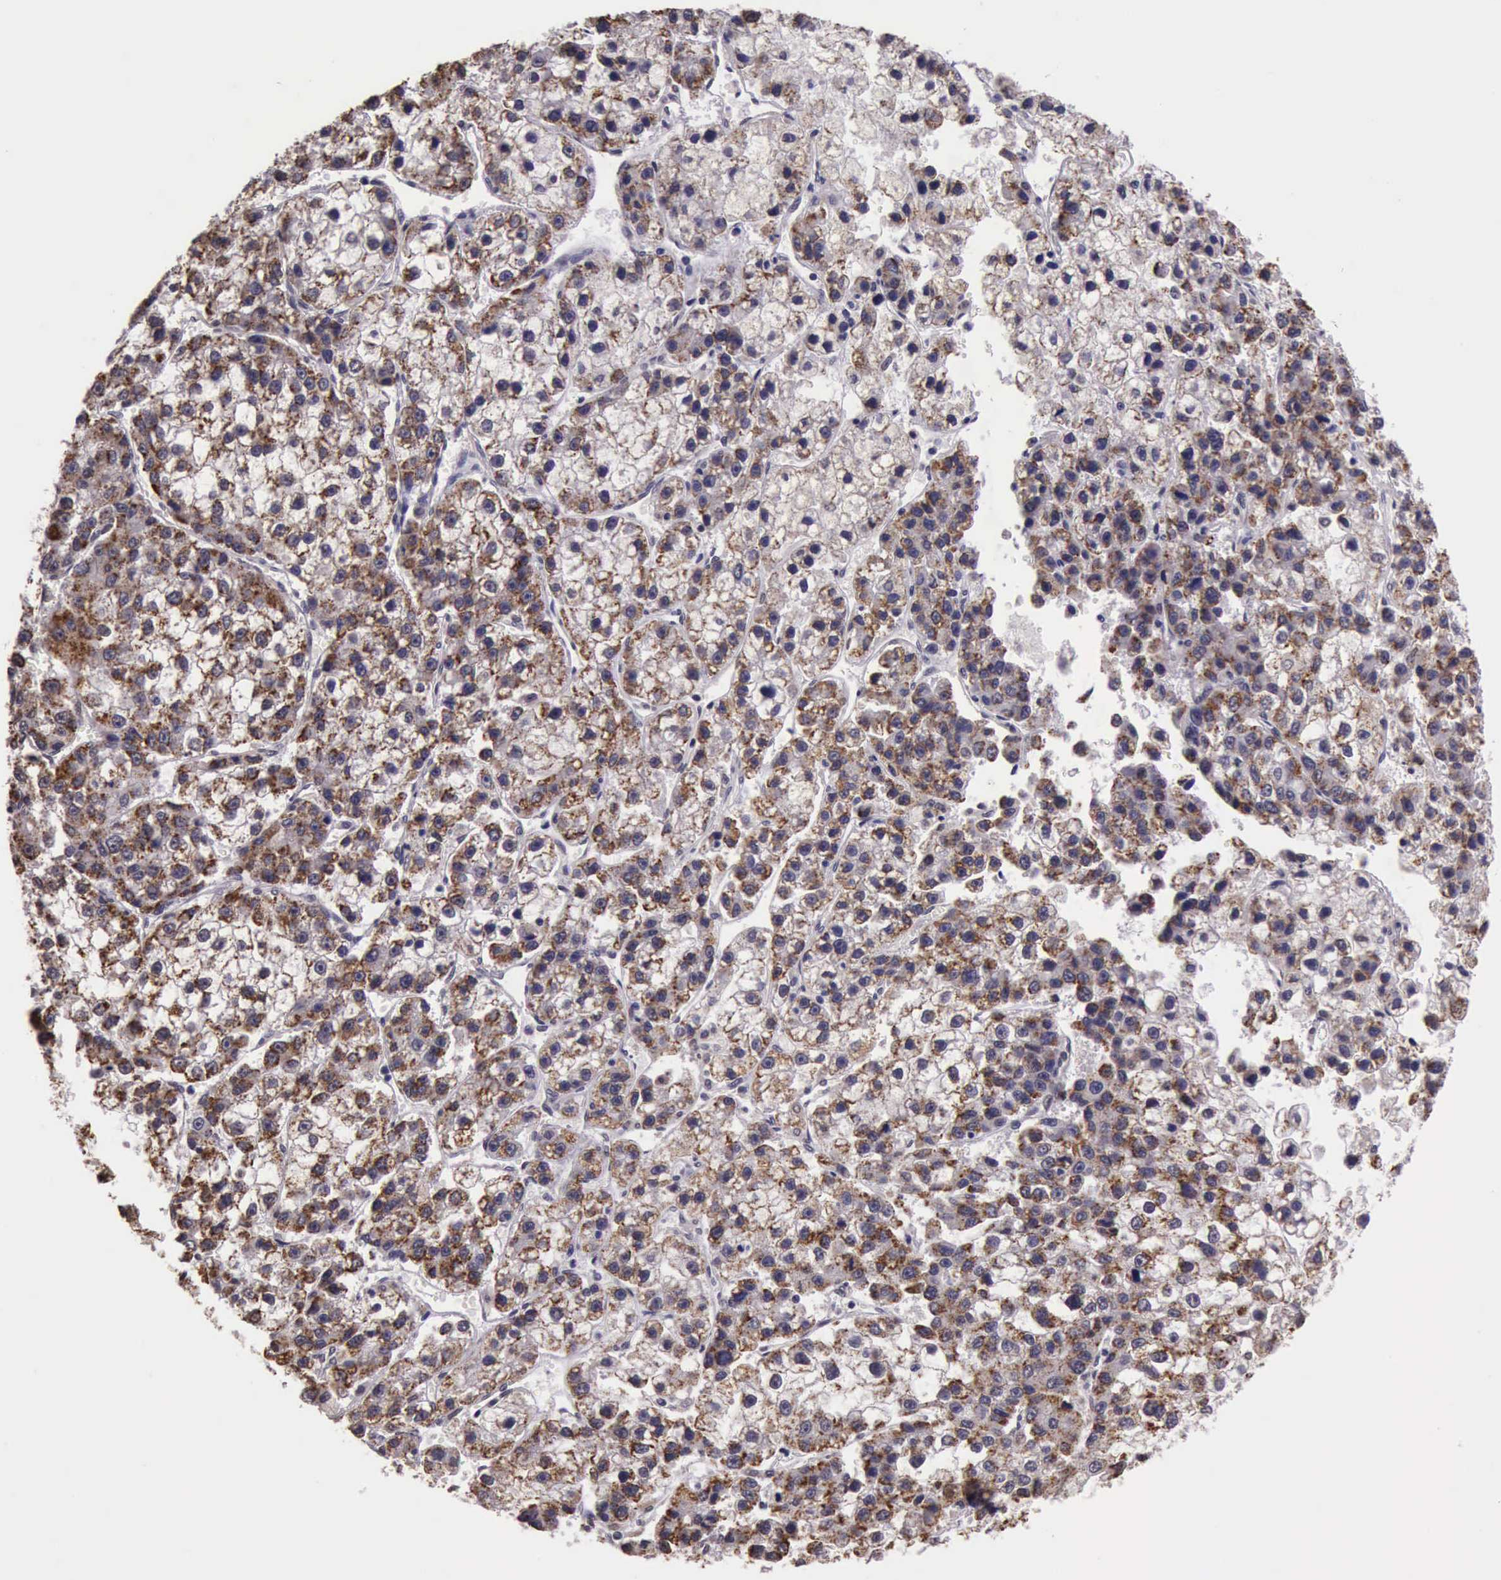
{"staining": {"intensity": "strong", "quantity": ">75%", "location": "cytoplasmic/membranous"}, "tissue": "liver cancer", "cell_type": "Tumor cells", "image_type": "cancer", "snomed": [{"axis": "morphology", "description": "Carcinoma, Hepatocellular, NOS"}, {"axis": "topography", "description": "Liver"}], "caption": "A histopathology image of liver cancer (hepatocellular carcinoma) stained for a protein shows strong cytoplasmic/membranous brown staining in tumor cells.", "gene": "PRPF39", "patient": {"sex": "female", "age": 66}}